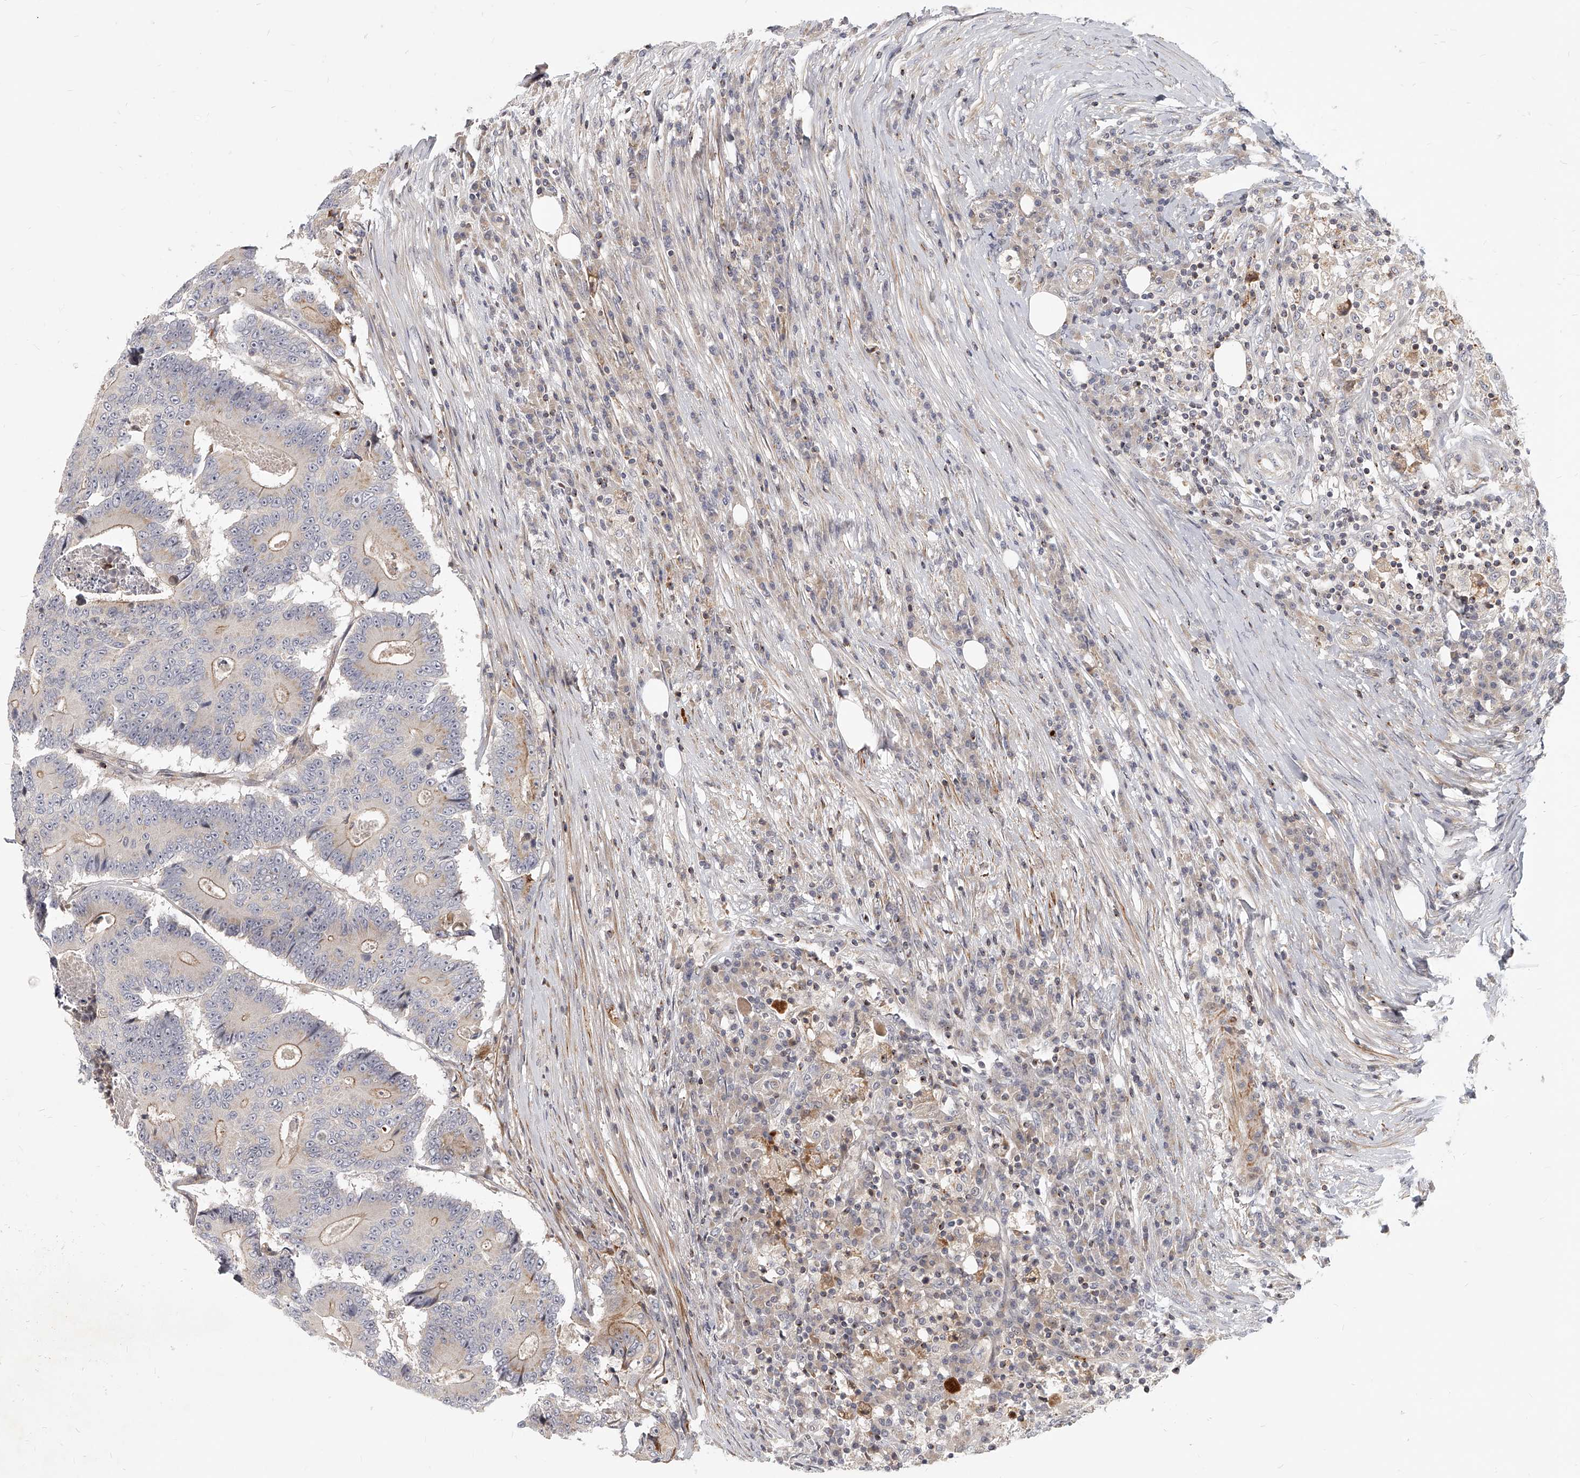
{"staining": {"intensity": "moderate", "quantity": "<25%", "location": "cytoplasmic/membranous"}, "tissue": "colorectal cancer", "cell_type": "Tumor cells", "image_type": "cancer", "snomed": [{"axis": "morphology", "description": "Adenocarcinoma, NOS"}, {"axis": "topography", "description": "Colon"}], "caption": "A micrograph showing moderate cytoplasmic/membranous expression in approximately <25% of tumor cells in adenocarcinoma (colorectal), as visualized by brown immunohistochemical staining.", "gene": "SLC37A1", "patient": {"sex": "male", "age": 83}}